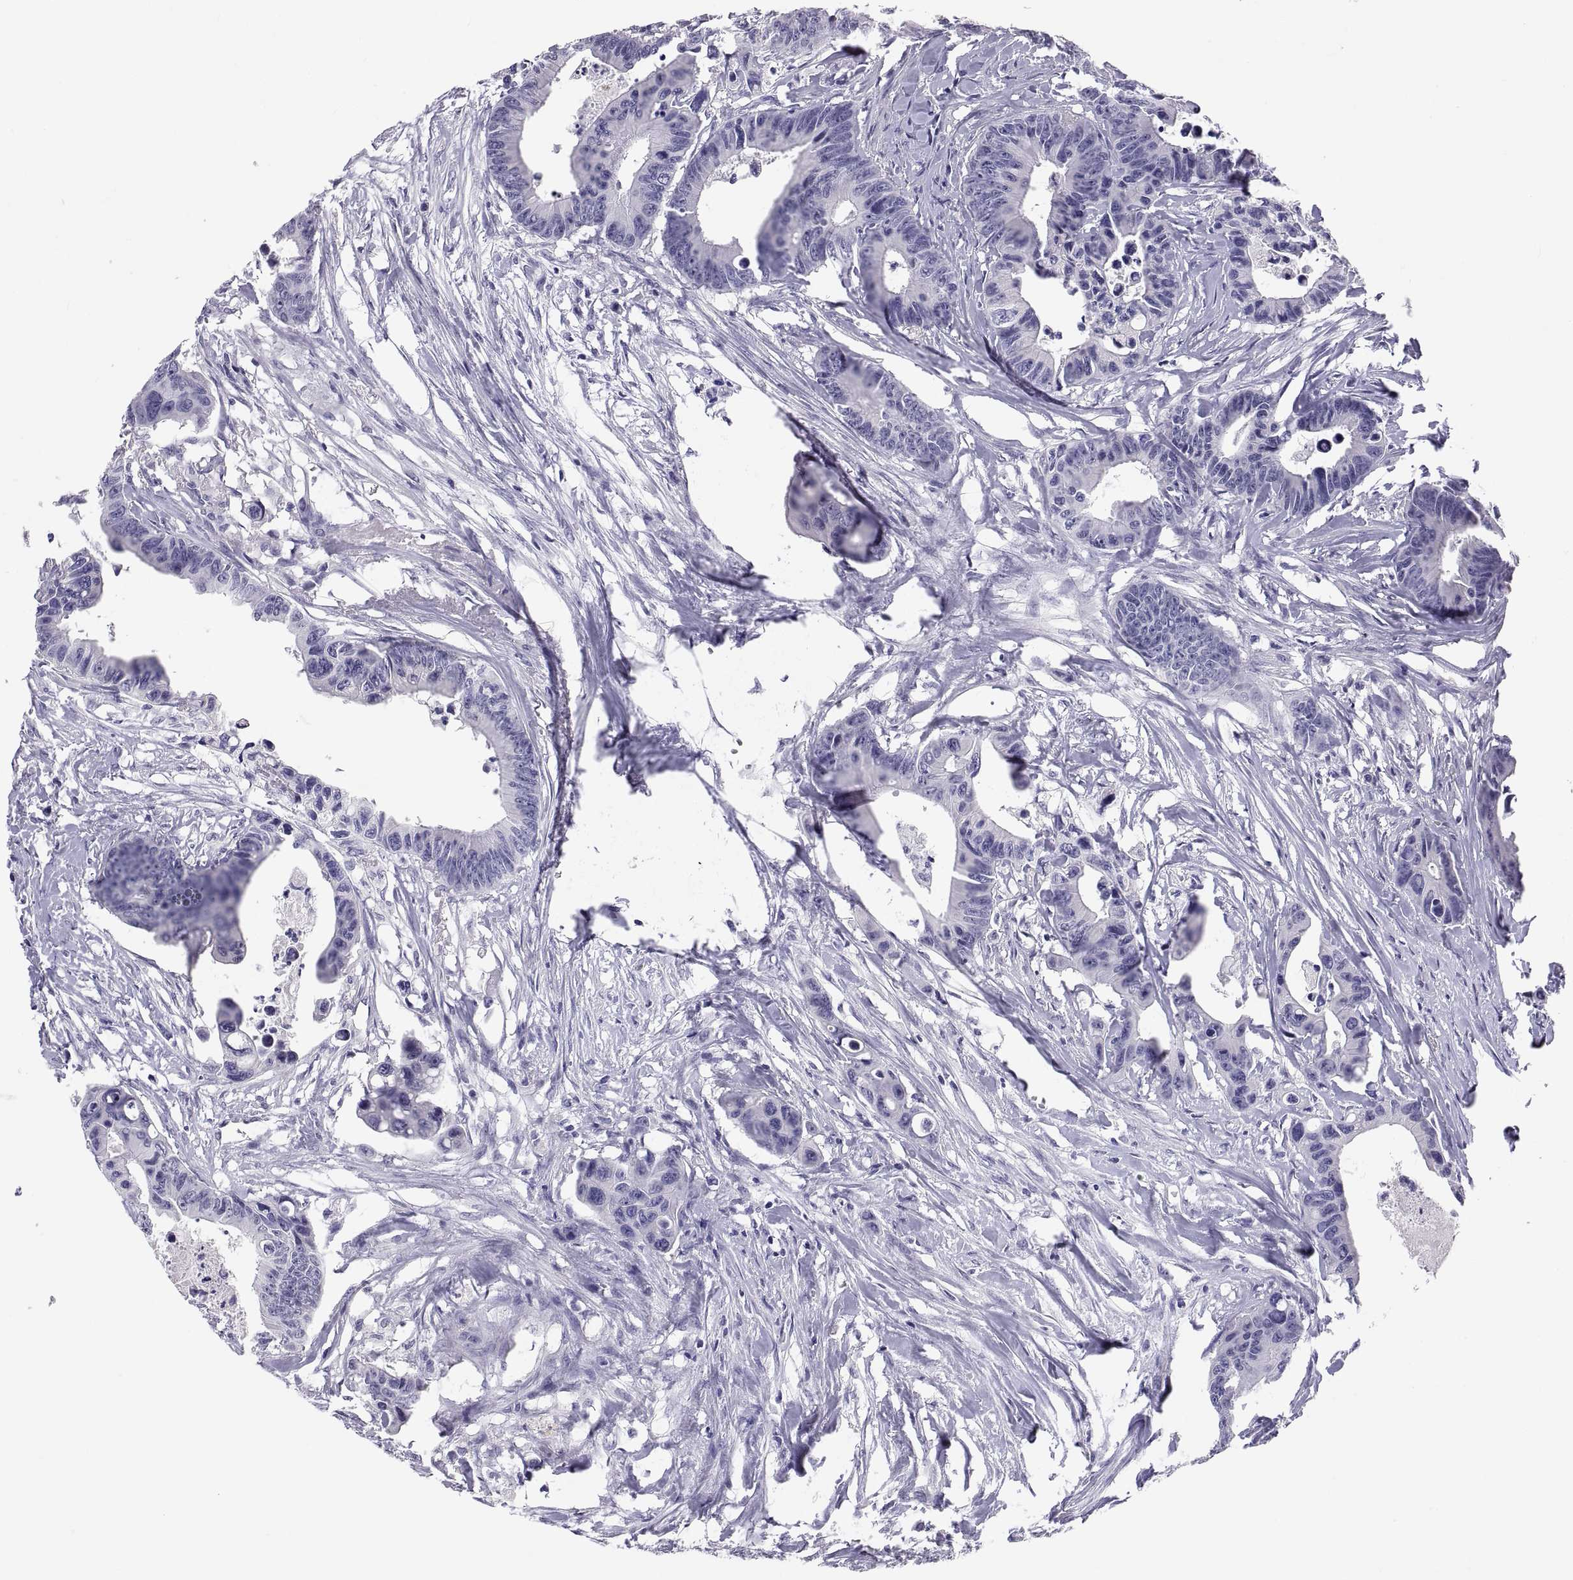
{"staining": {"intensity": "negative", "quantity": "none", "location": "none"}, "tissue": "colorectal cancer", "cell_type": "Tumor cells", "image_type": "cancer", "snomed": [{"axis": "morphology", "description": "Adenocarcinoma, NOS"}, {"axis": "topography", "description": "Colon"}], "caption": "Histopathology image shows no protein staining in tumor cells of colorectal cancer tissue.", "gene": "FAM170A", "patient": {"sex": "female", "age": 87}}